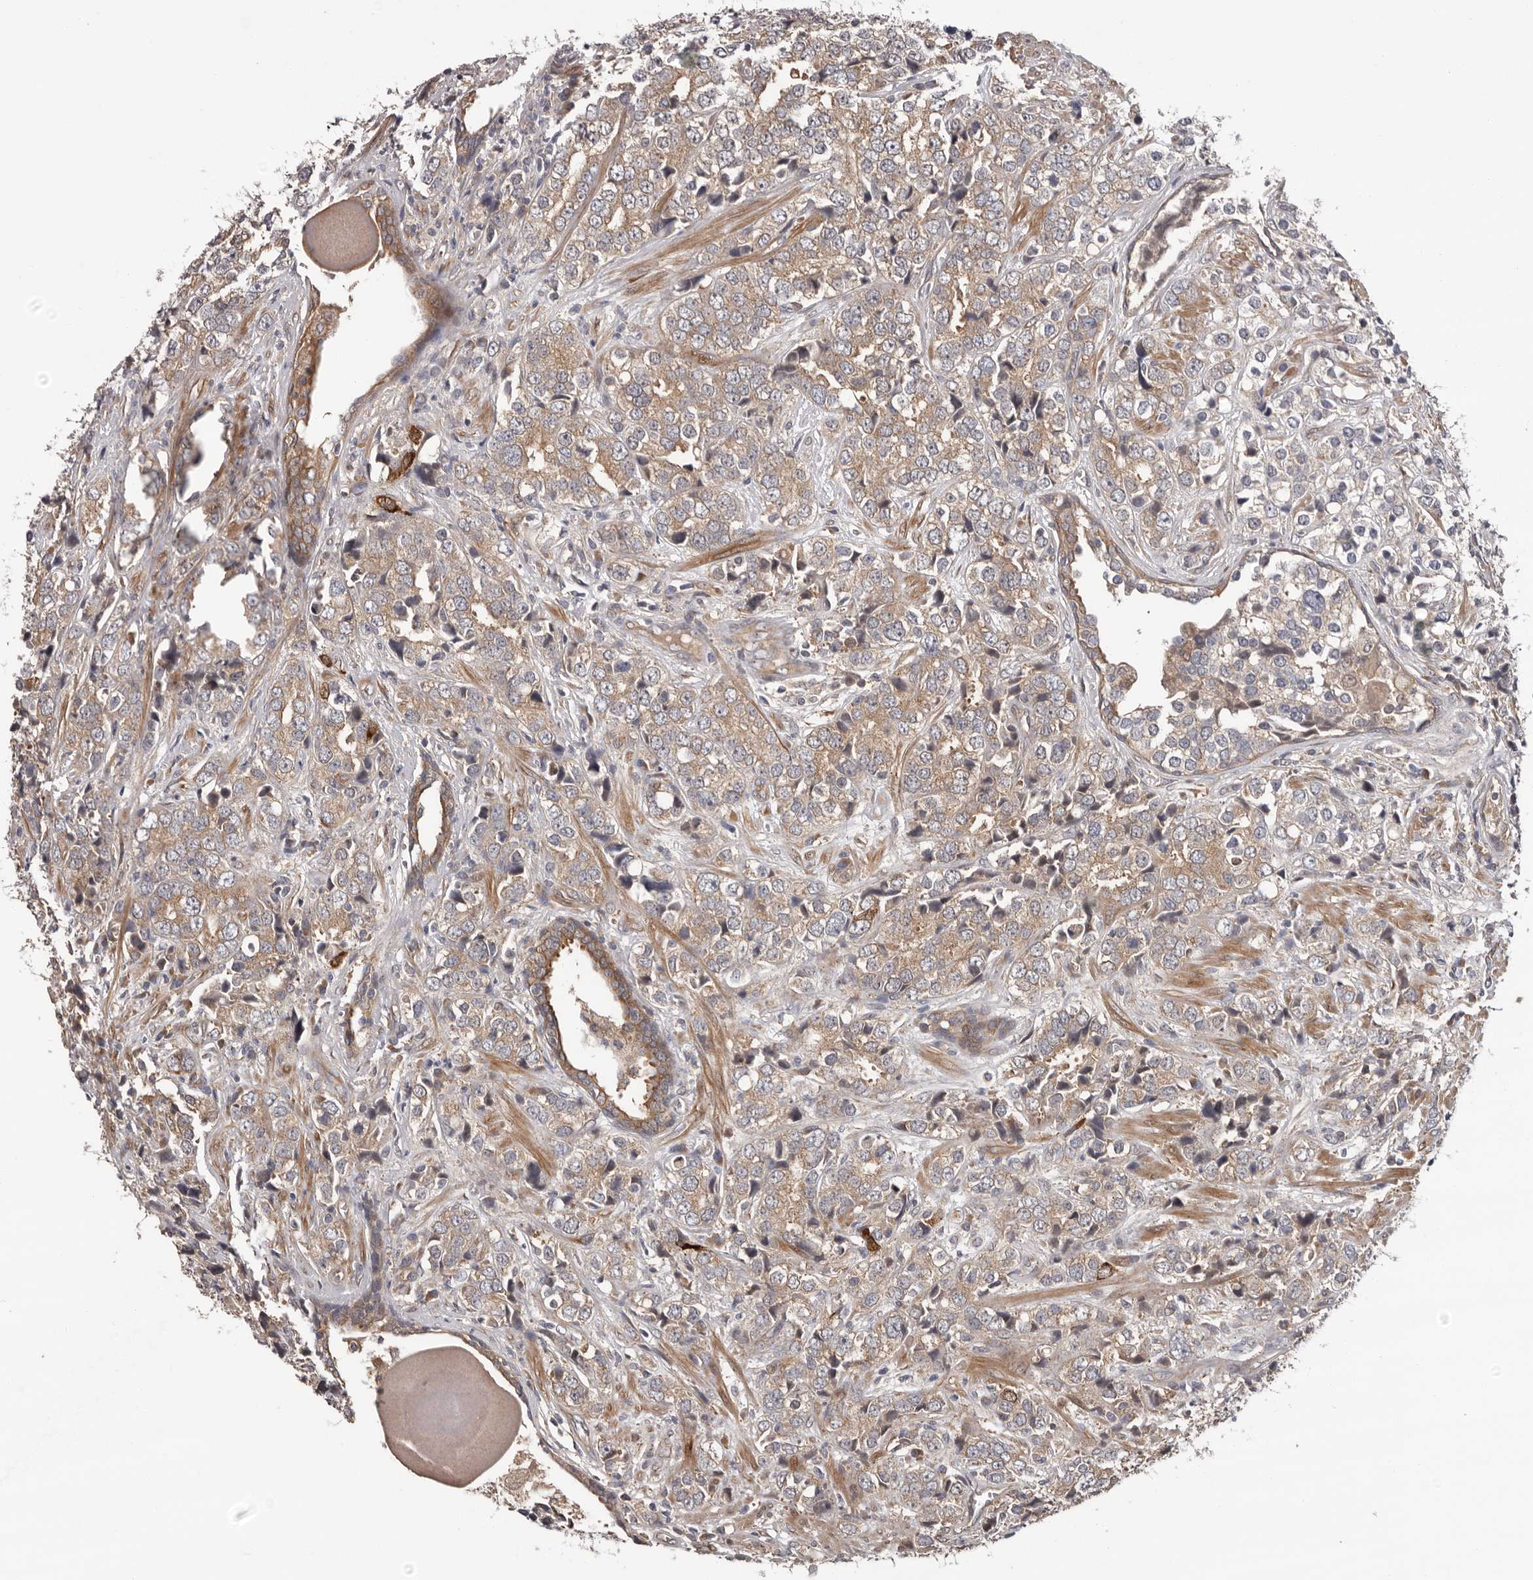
{"staining": {"intensity": "weak", "quantity": ">75%", "location": "cytoplasmic/membranous"}, "tissue": "prostate cancer", "cell_type": "Tumor cells", "image_type": "cancer", "snomed": [{"axis": "morphology", "description": "Adenocarcinoma, High grade"}, {"axis": "topography", "description": "Prostate"}], "caption": "Adenocarcinoma (high-grade) (prostate) stained with DAB (3,3'-diaminobenzidine) IHC exhibits low levels of weak cytoplasmic/membranous staining in approximately >75% of tumor cells. Nuclei are stained in blue.", "gene": "PRKD1", "patient": {"sex": "male", "age": 71}}